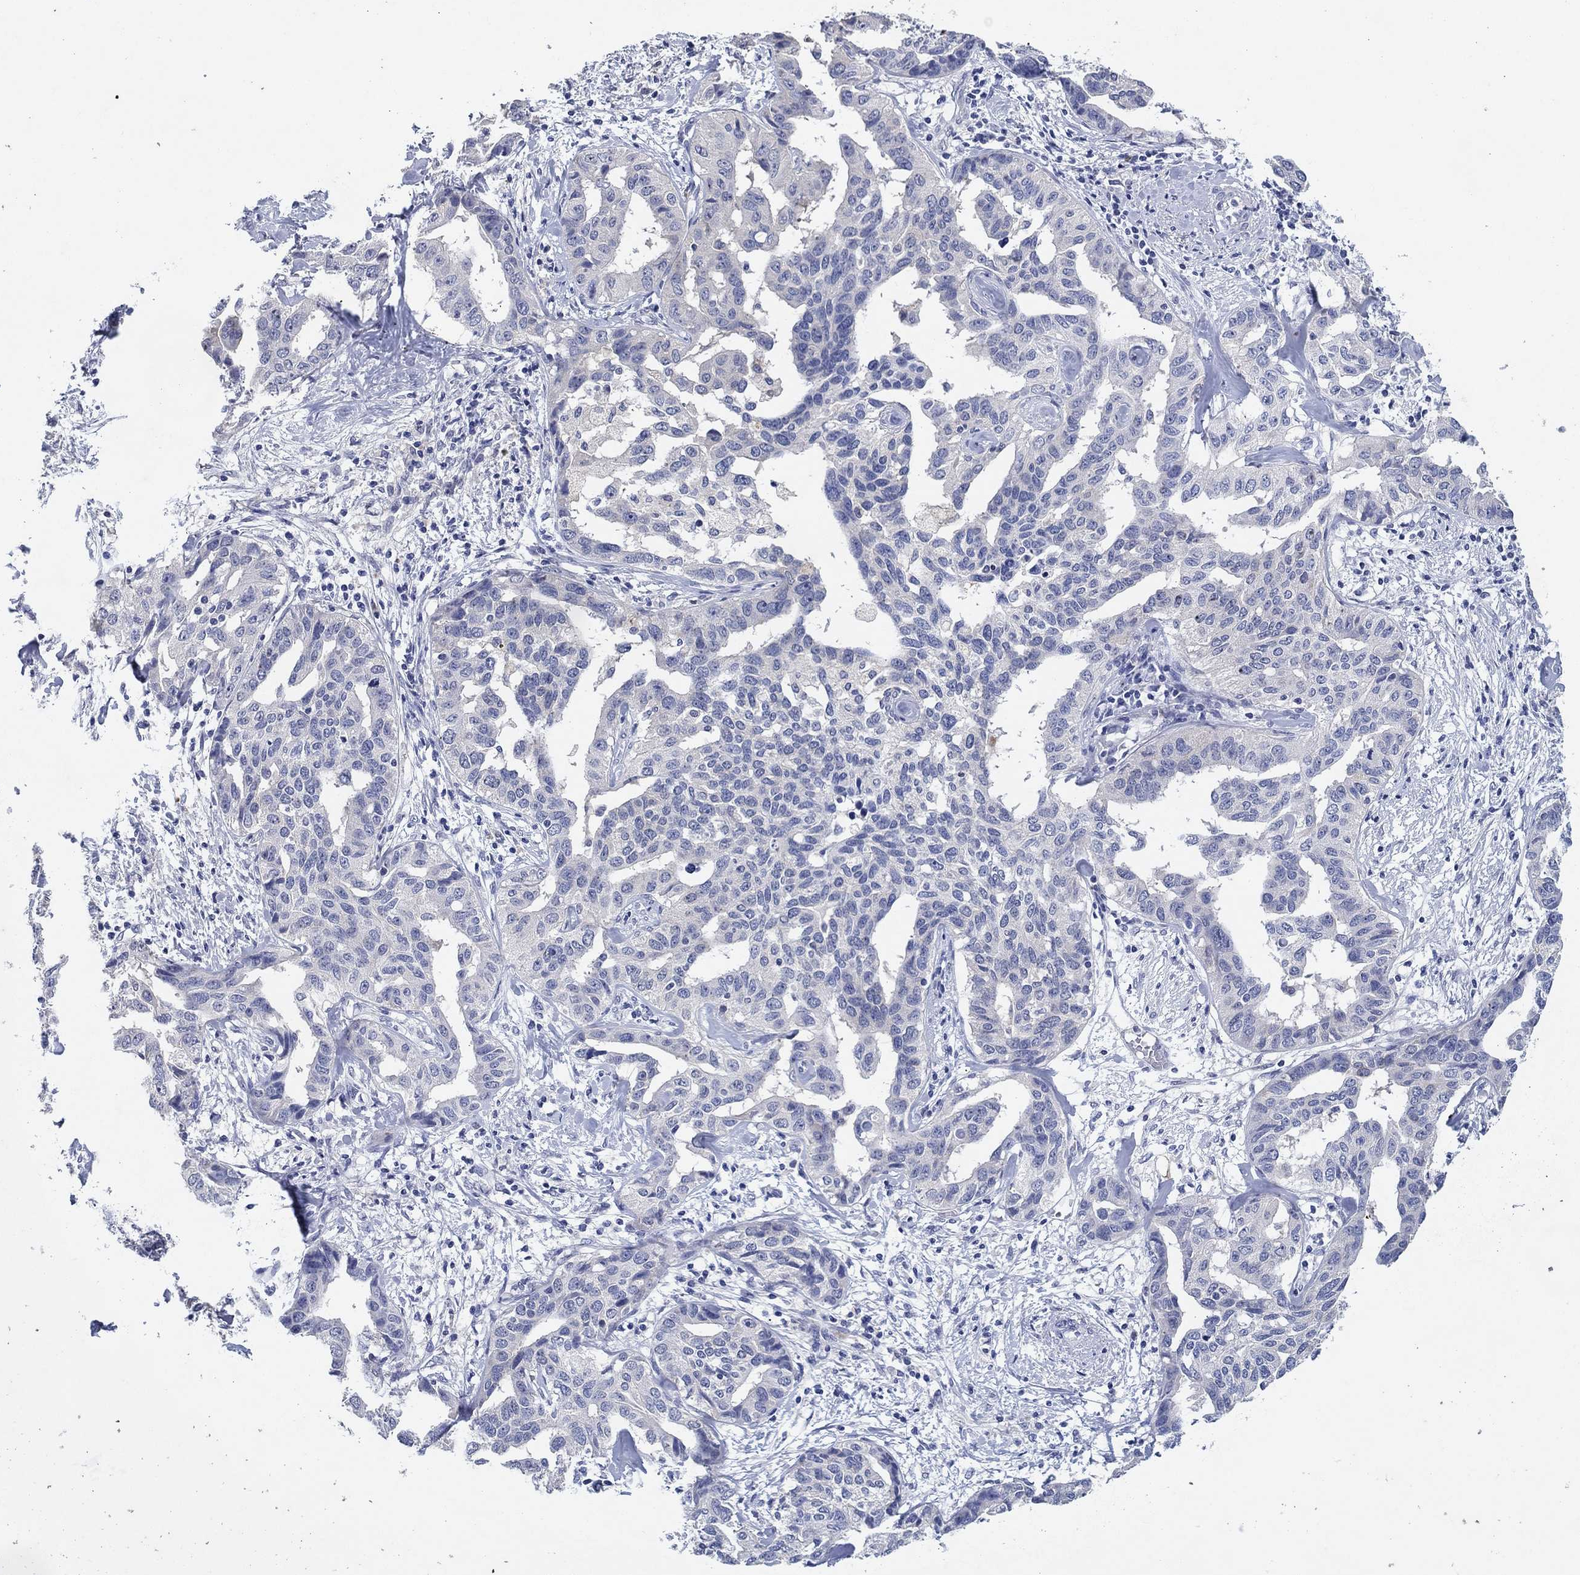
{"staining": {"intensity": "negative", "quantity": "none", "location": "none"}, "tissue": "liver cancer", "cell_type": "Tumor cells", "image_type": "cancer", "snomed": [{"axis": "morphology", "description": "Cholangiocarcinoma"}, {"axis": "topography", "description": "Liver"}], "caption": "High magnification brightfield microscopy of cholangiocarcinoma (liver) stained with DAB (3,3'-diaminobenzidine) (brown) and counterstained with hematoxylin (blue): tumor cells show no significant positivity.", "gene": "HDC", "patient": {"sex": "male", "age": 59}}